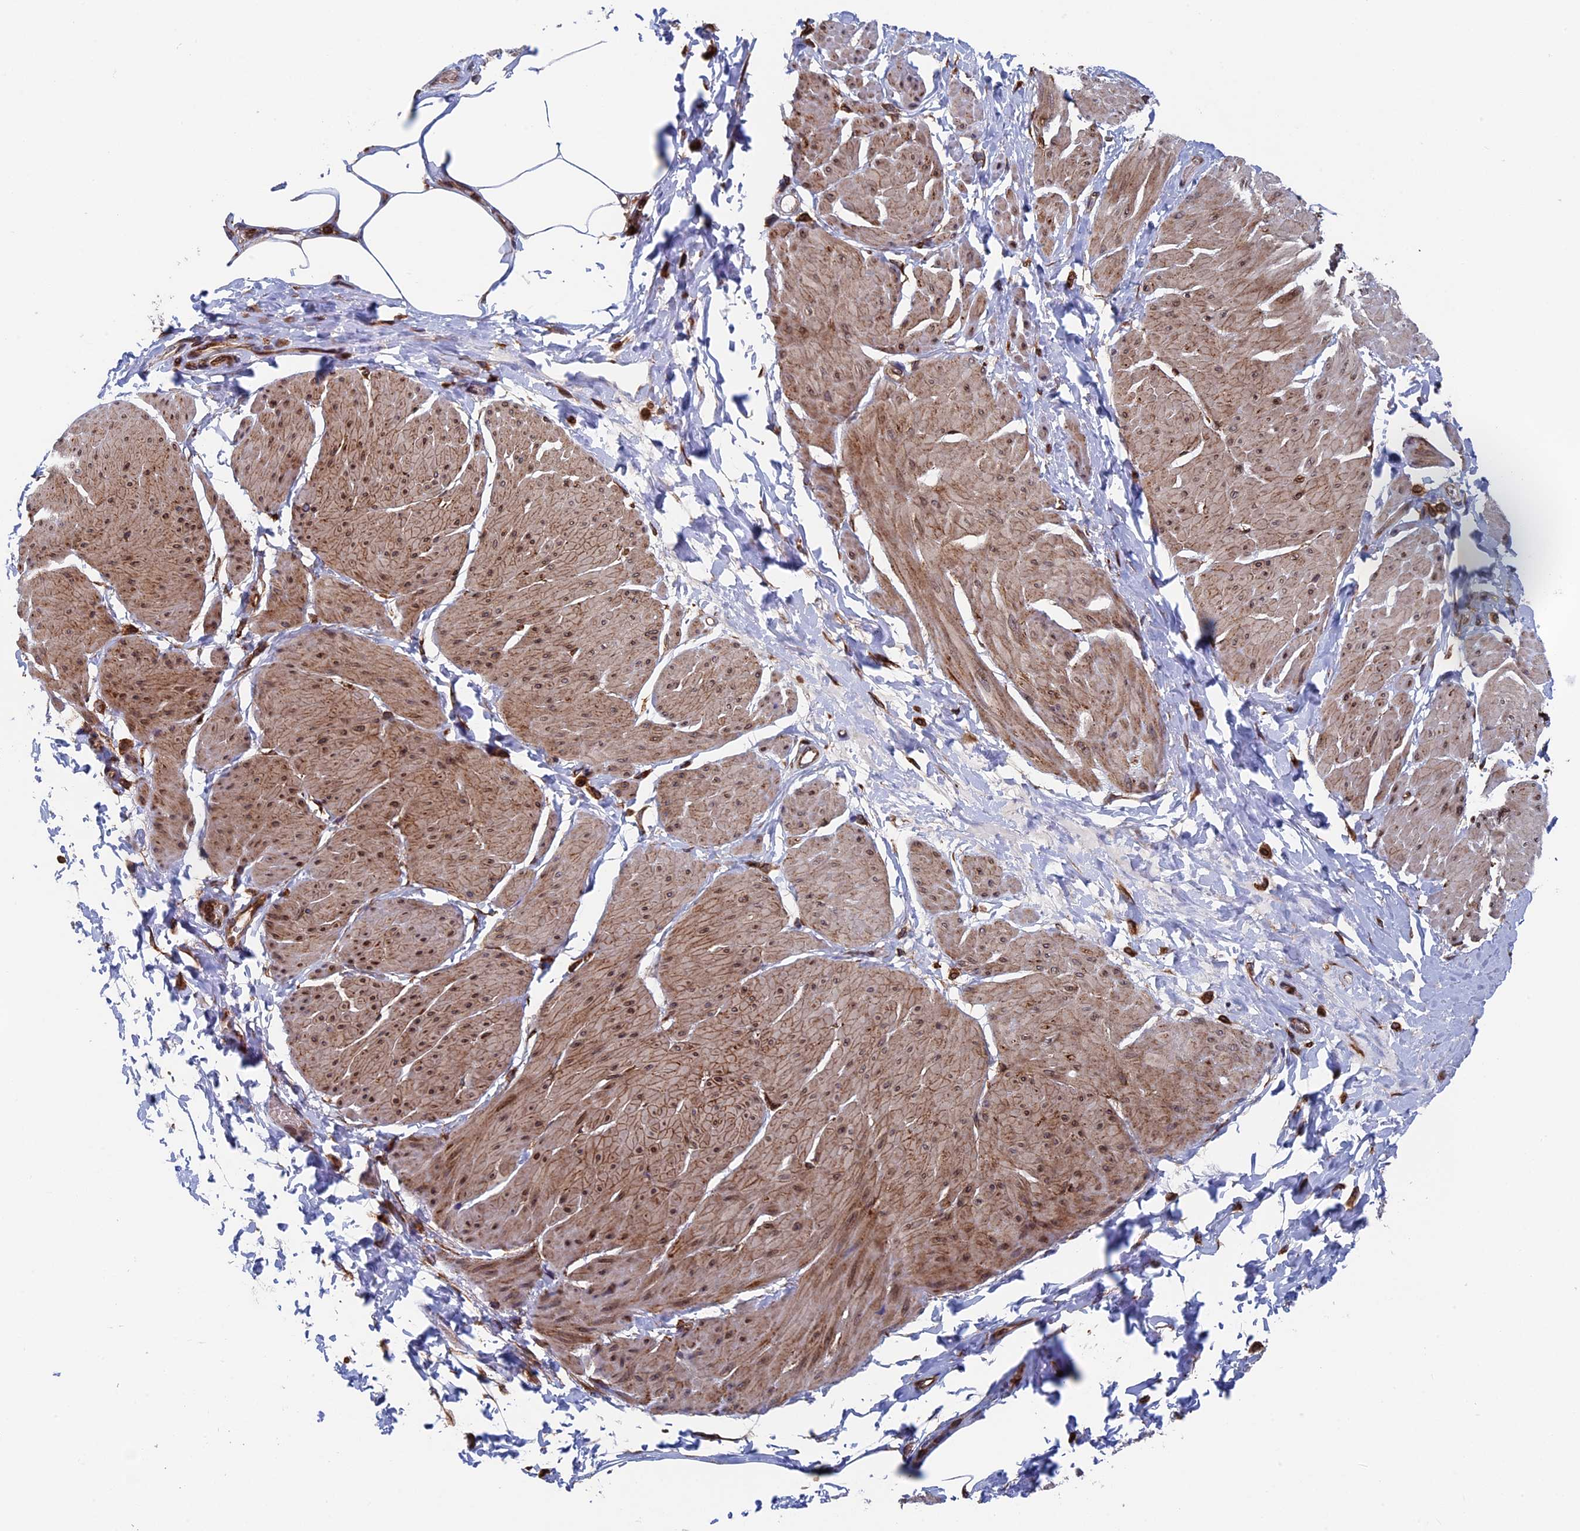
{"staining": {"intensity": "moderate", "quantity": ">75%", "location": "cytoplasmic/membranous,nuclear"}, "tissue": "smooth muscle", "cell_type": "Smooth muscle cells", "image_type": "normal", "snomed": [{"axis": "morphology", "description": "Urothelial carcinoma, High grade"}, {"axis": "topography", "description": "Urinary bladder"}], "caption": "IHC photomicrograph of unremarkable smooth muscle: smooth muscle stained using immunohistochemistry exhibits medium levels of moderate protein expression localized specifically in the cytoplasmic/membranous,nuclear of smooth muscle cells, appearing as a cytoplasmic/membranous,nuclear brown color.", "gene": "RPUSD1", "patient": {"sex": "male", "age": 46}}